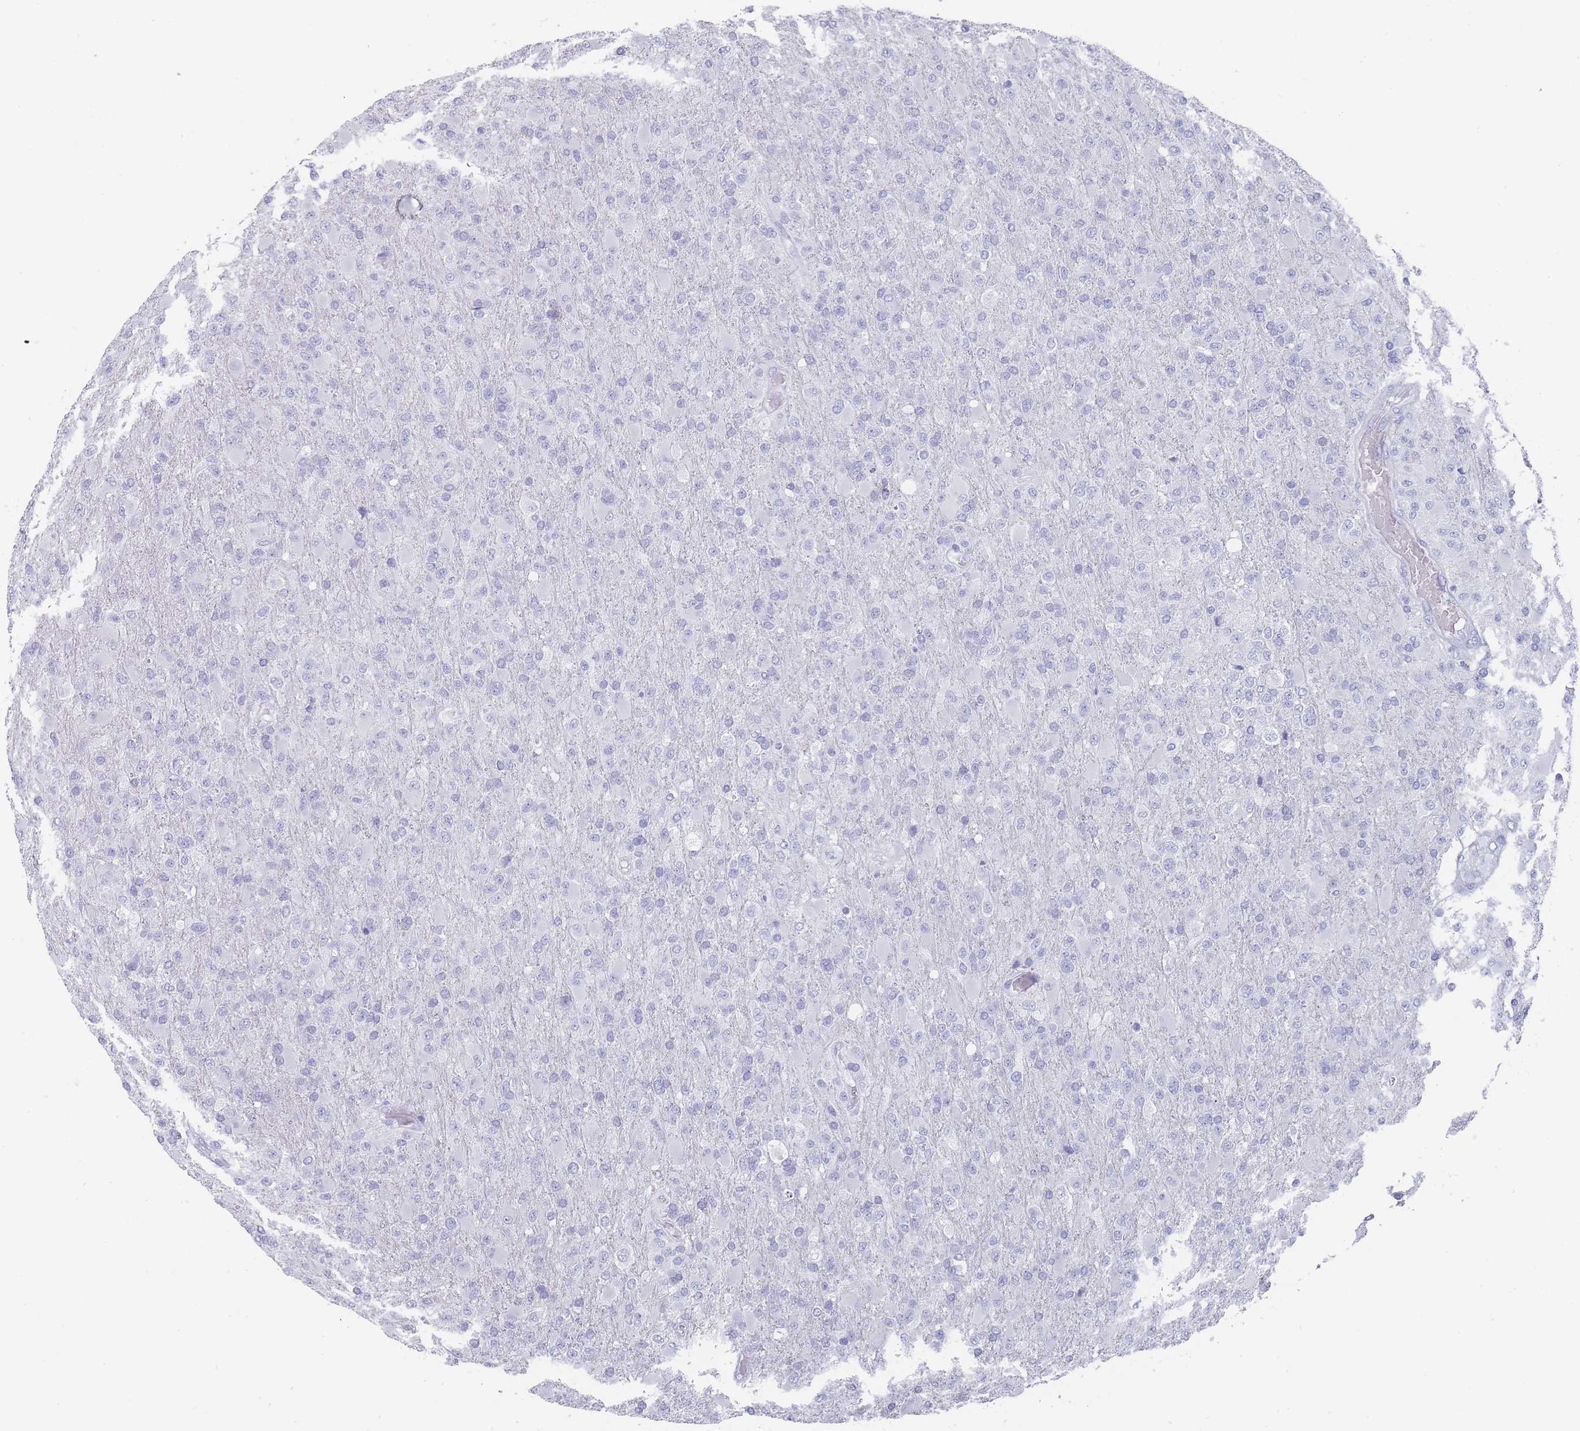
{"staining": {"intensity": "negative", "quantity": "none", "location": "none"}, "tissue": "glioma", "cell_type": "Tumor cells", "image_type": "cancer", "snomed": [{"axis": "morphology", "description": "Glioma, malignant, Low grade"}, {"axis": "topography", "description": "Brain"}], "caption": "The histopathology image reveals no staining of tumor cells in glioma. Brightfield microscopy of IHC stained with DAB (3,3'-diaminobenzidine) (brown) and hematoxylin (blue), captured at high magnification.", "gene": "RAB2B", "patient": {"sex": "male", "age": 65}}